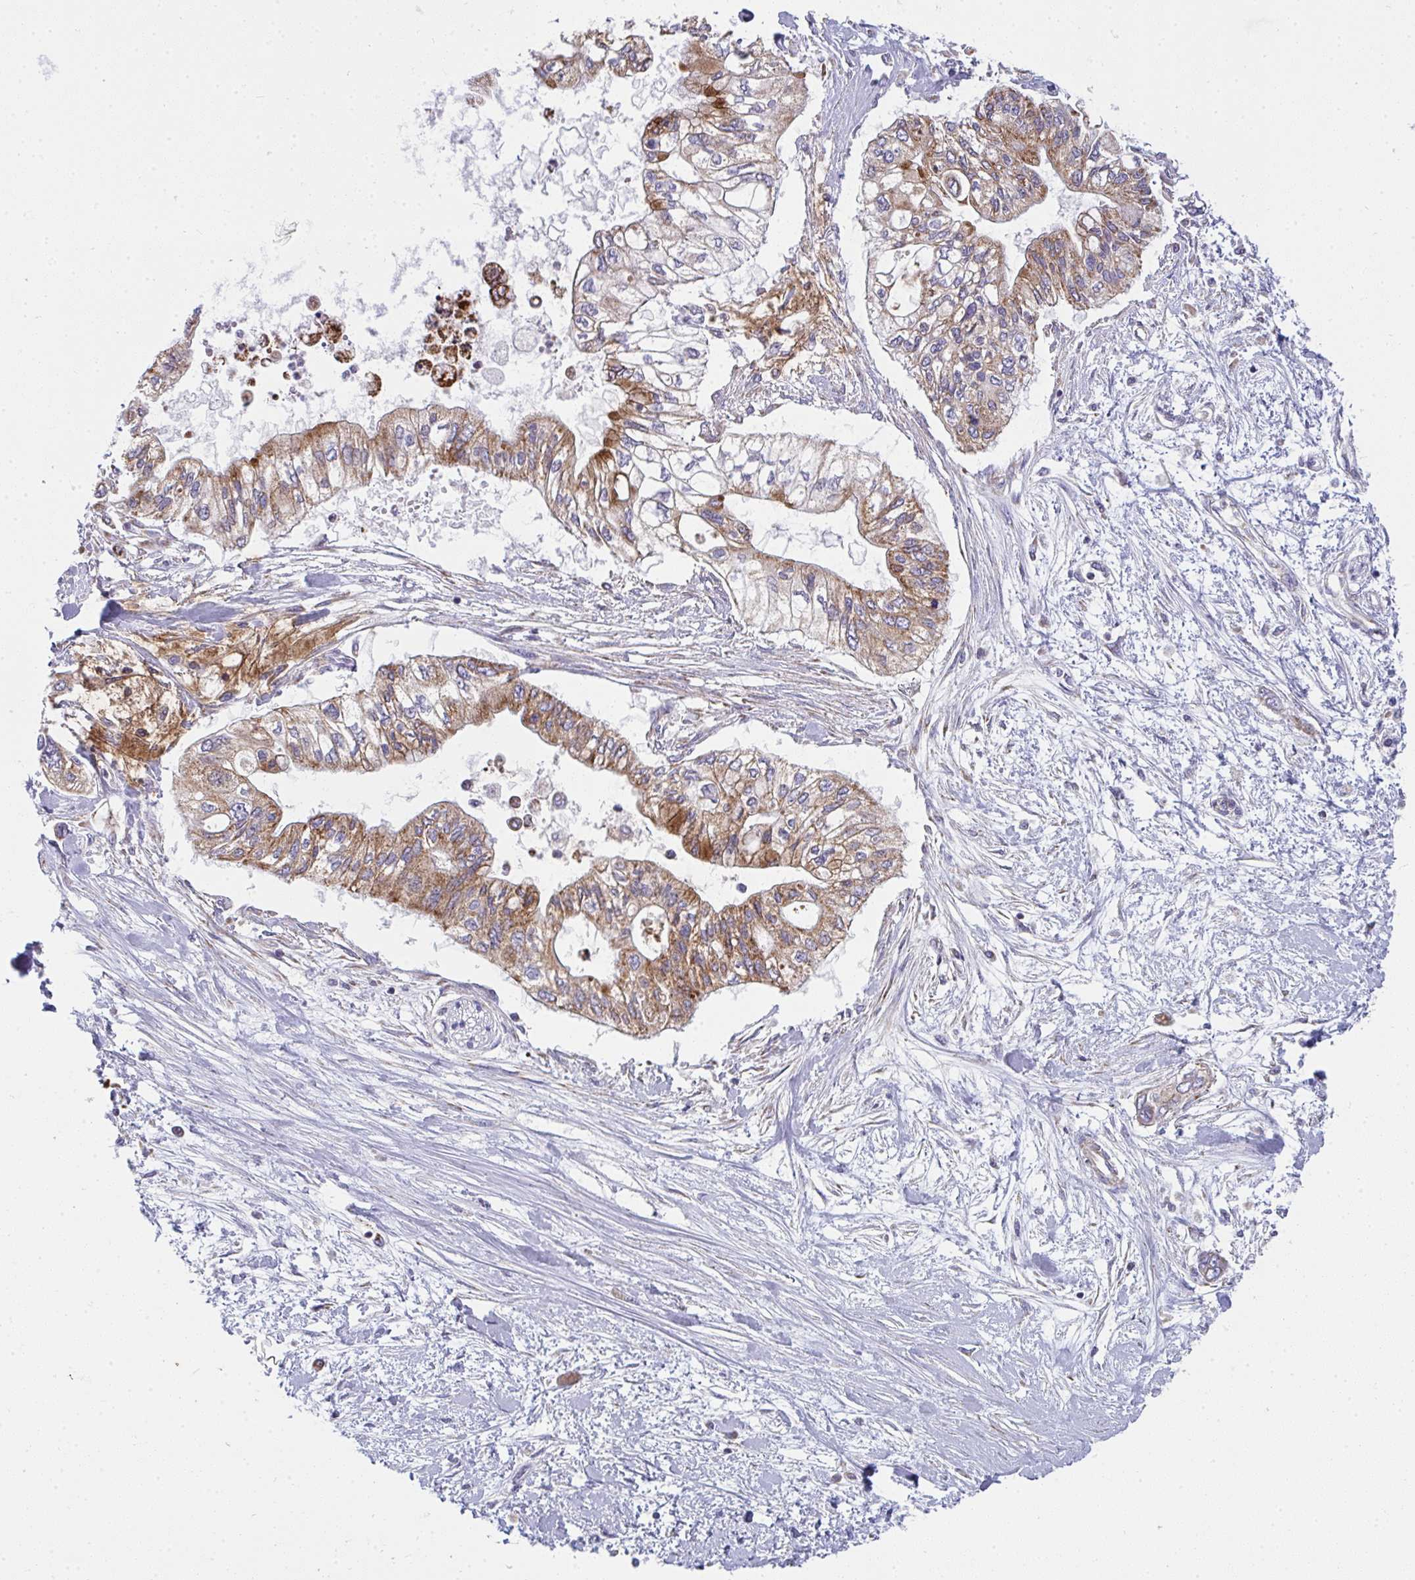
{"staining": {"intensity": "moderate", "quantity": ">75%", "location": "cytoplasmic/membranous"}, "tissue": "pancreatic cancer", "cell_type": "Tumor cells", "image_type": "cancer", "snomed": [{"axis": "morphology", "description": "Adenocarcinoma, NOS"}, {"axis": "topography", "description": "Pancreas"}], "caption": "A medium amount of moderate cytoplasmic/membranous expression is identified in approximately >75% of tumor cells in adenocarcinoma (pancreatic) tissue.", "gene": "FAHD1", "patient": {"sex": "female", "age": 77}}